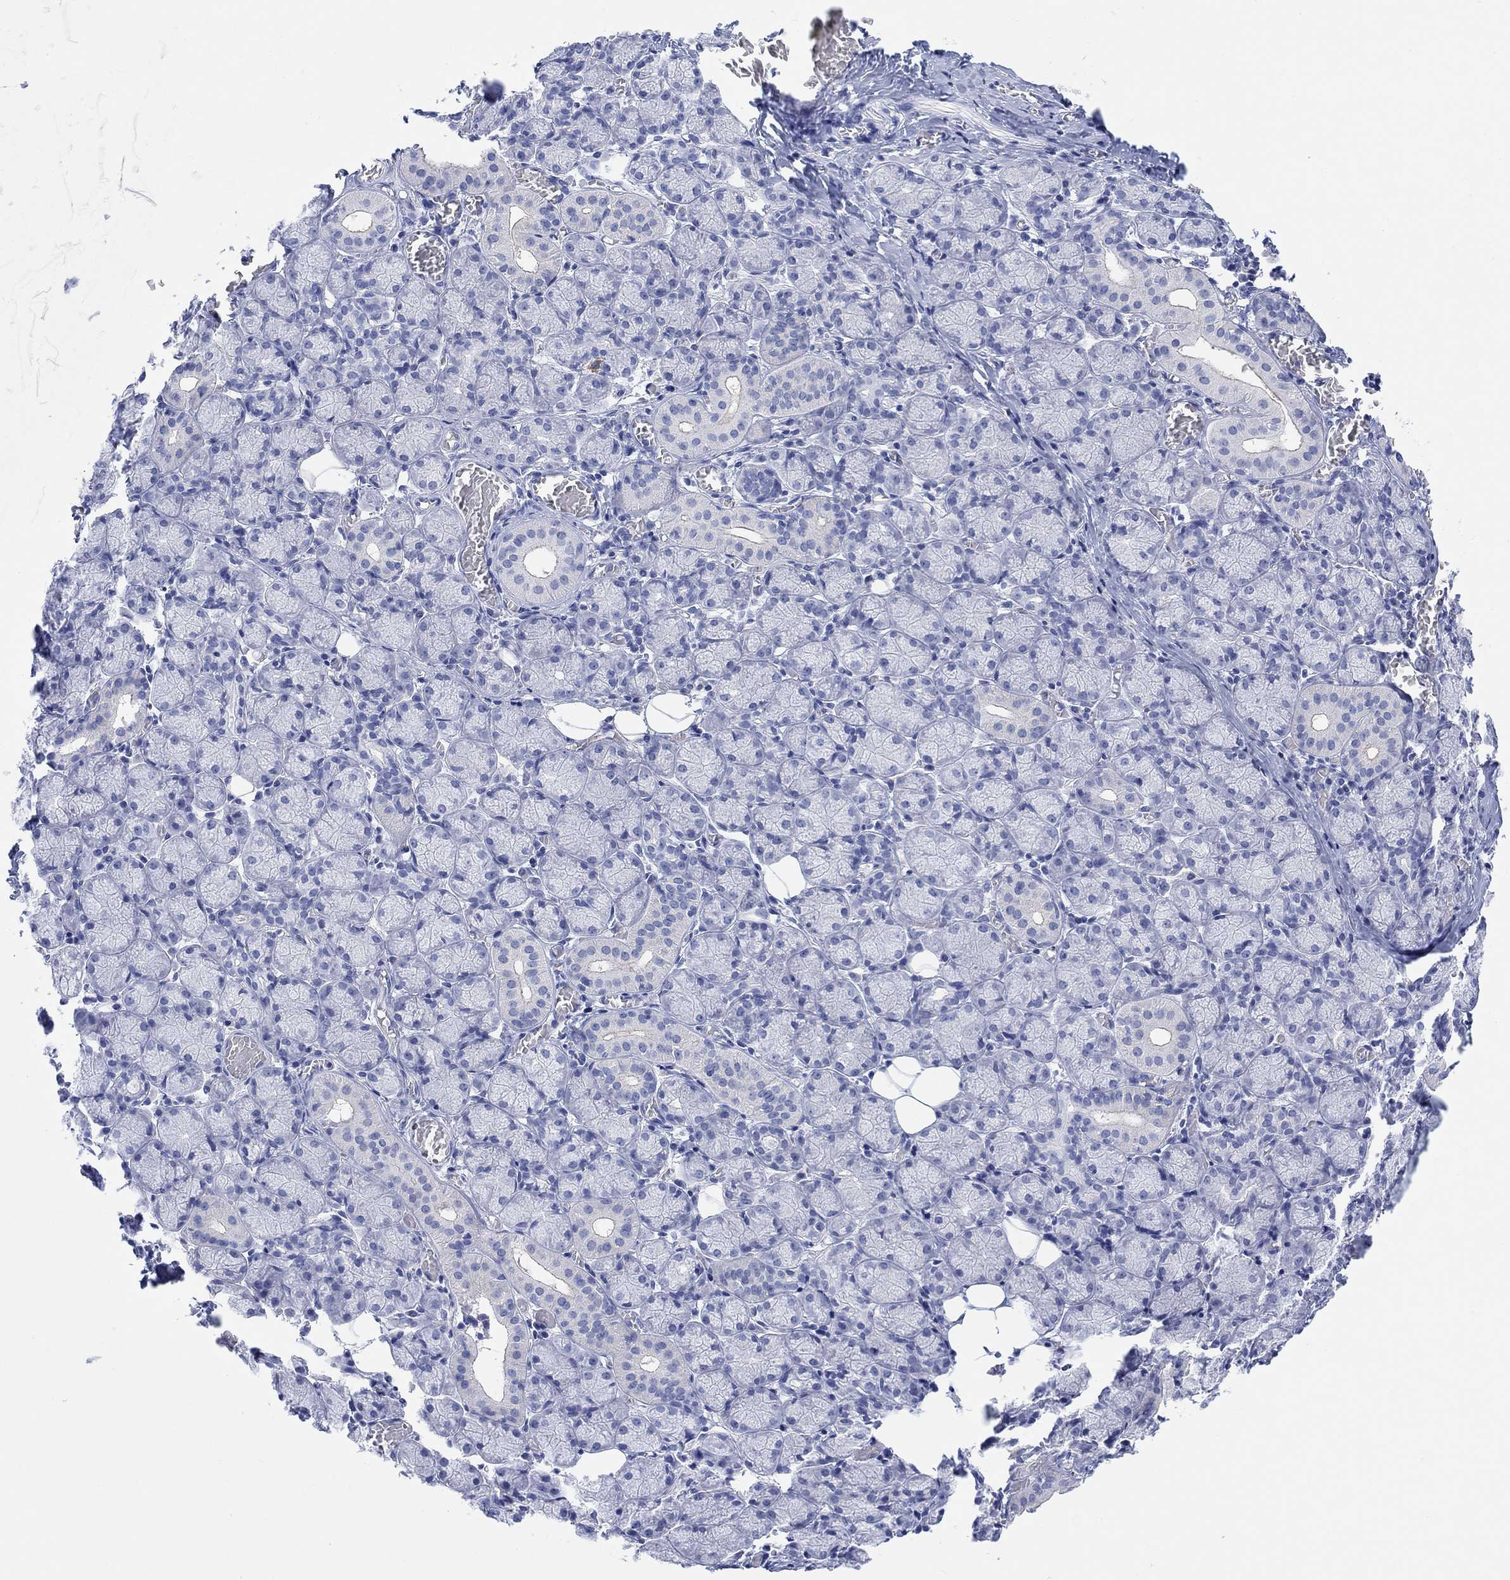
{"staining": {"intensity": "negative", "quantity": "none", "location": "none"}, "tissue": "salivary gland", "cell_type": "Glandular cells", "image_type": "normal", "snomed": [{"axis": "morphology", "description": "Normal tissue, NOS"}, {"axis": "topography", "description": "Salivary gland"}, {"axis": "topography", "description": "Peripheral nerve tissue"}], "caption": "Immunohistochemistry (IHC) histopathology image of benign salivary gland stained for a protein (brown), which demonstrates no expression in glandular cells. (DAB (3,3'-diaminobenzidine) IHC, high magnification).", "gene": "XIRP2", "patient": {"sex": "female", "age": 24}}